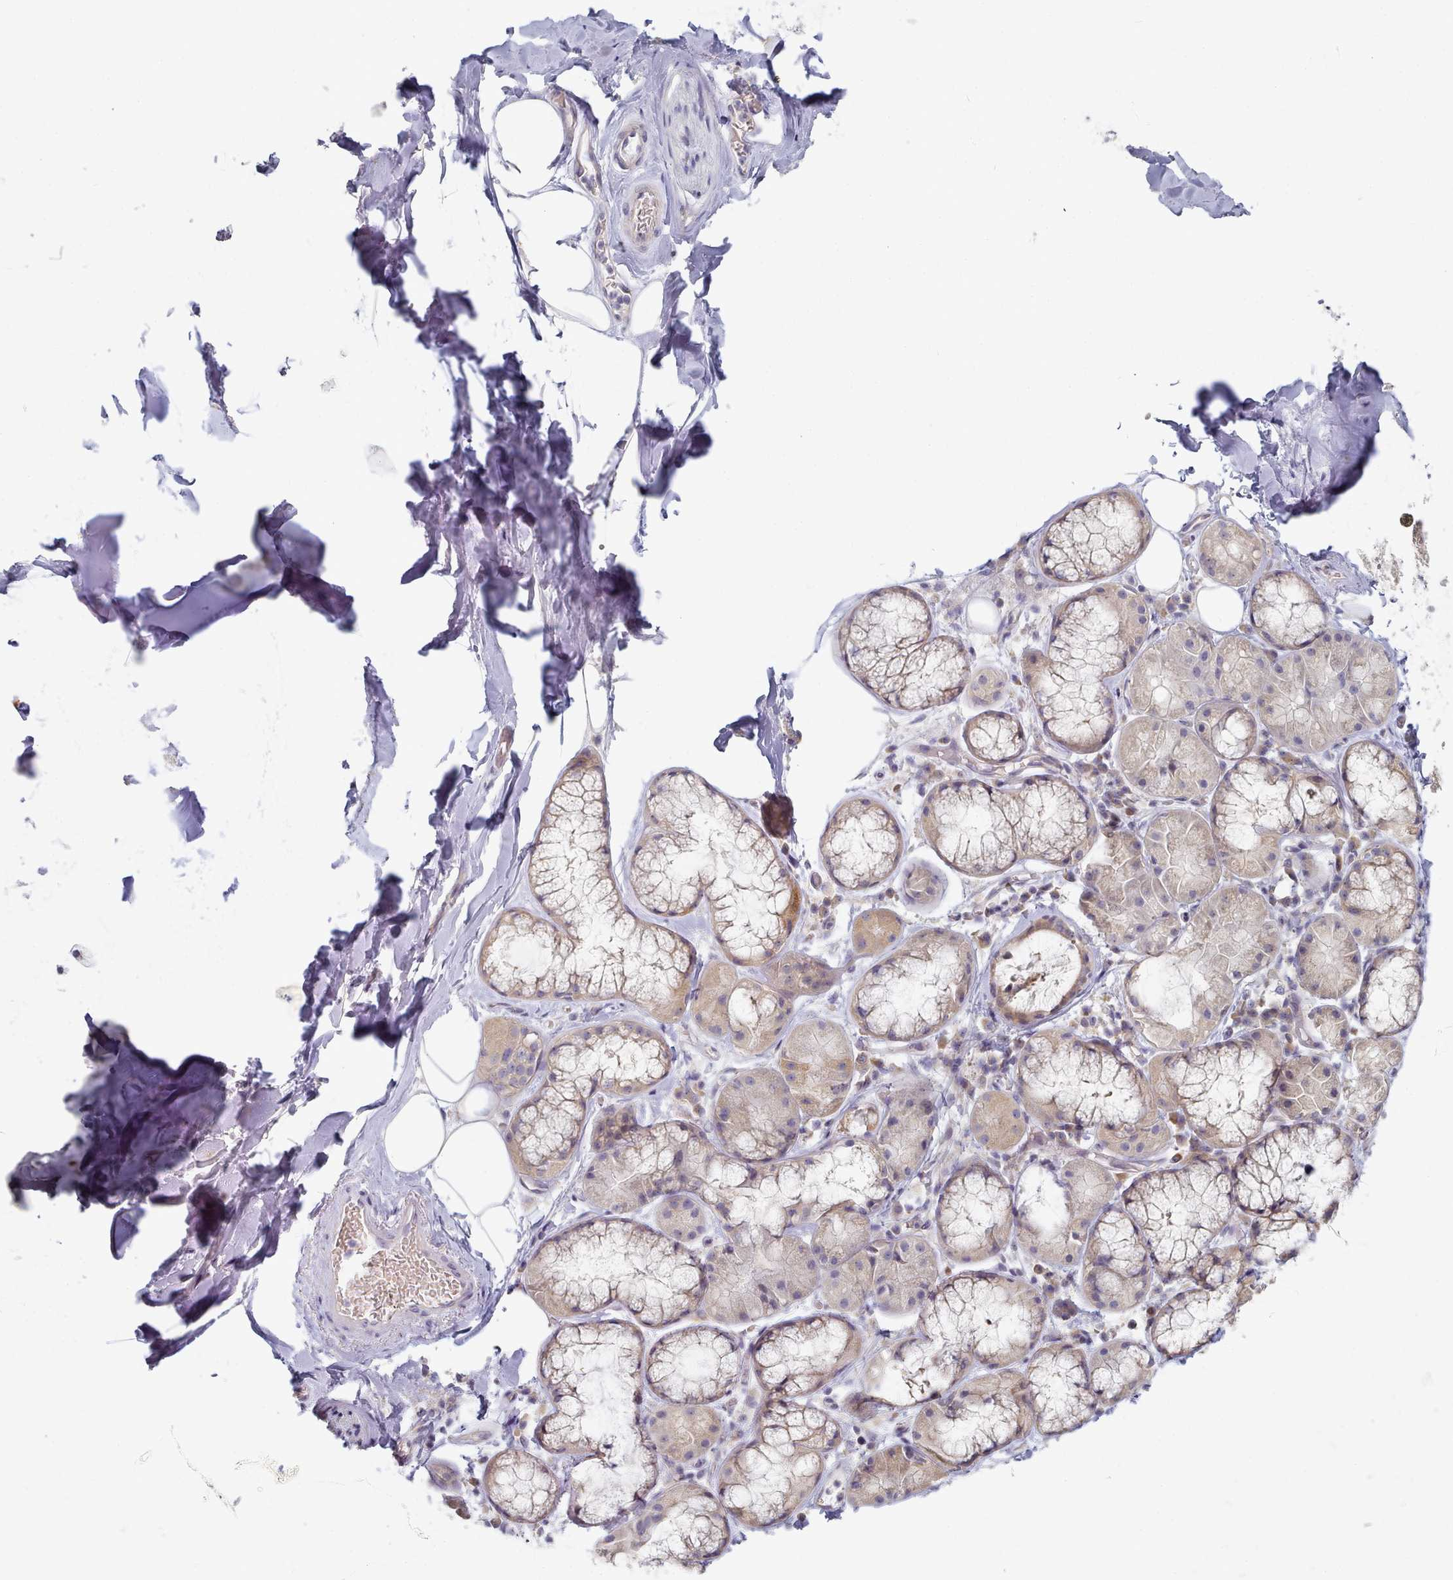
{"staining": {"intensity": "negative", "quantity": "none", "location": "none"}, "tissue": "adipose tissue", "cell_type": "Adipocytes", "image_type": "normal", "snomed": [{"axis": "morphology", "description": "Normal tissue, NOS"}, {"axis": "topography", "description": "Lymph node"}, {"axis": "topography", "description": "Cartilage tissue"}, {"axis": "topography", "description": "Bronchus"}], "caption": "Protein analysis of benign adipose tissue exhibits no significant staining in adipocytes. (Immunohistochemistry, brightfield microscopy, high magnification).", "gene": "TYW1B", "patient": {"sex": "male", "age": 63}}